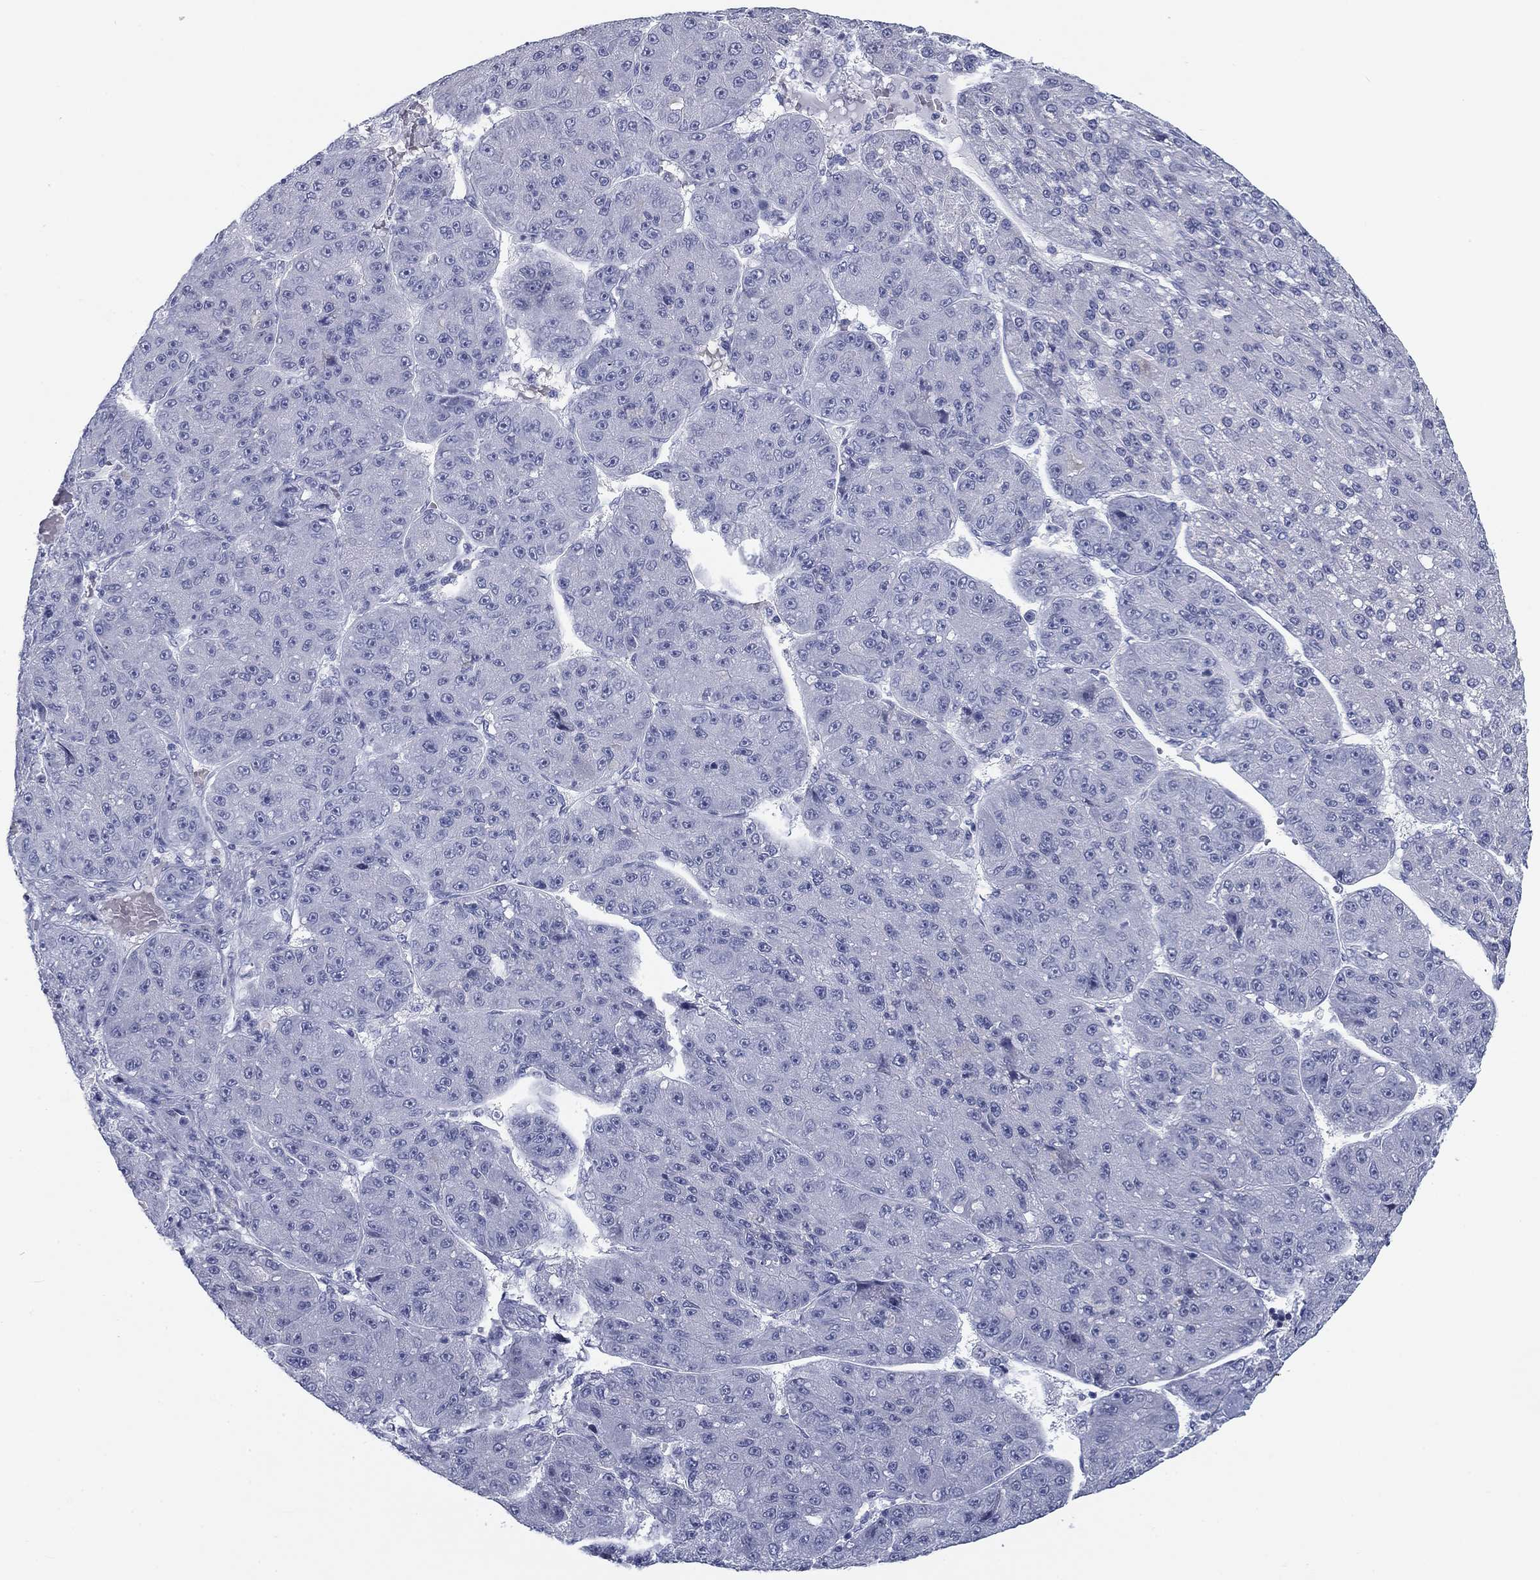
{"staining": {"intensity": "negative", "quantity": "none", "location": "none"}, "tissue": "liver cancer", "cell_type": "Tumor cells", "image_type": "cancer", "snomed": [{"axis": "morphology", "description": "Carcinoma, Hepatocellular, NOS"}, {"axis": "topography", "description": "Liver"}], "caption": "High power microscopy histopathology image of an IHC photomicrograph of liver cancer, revealing no significant positivity in tumor cells.", "gene": "CALB1", "patient": {"sex": "male", "age": 67}}